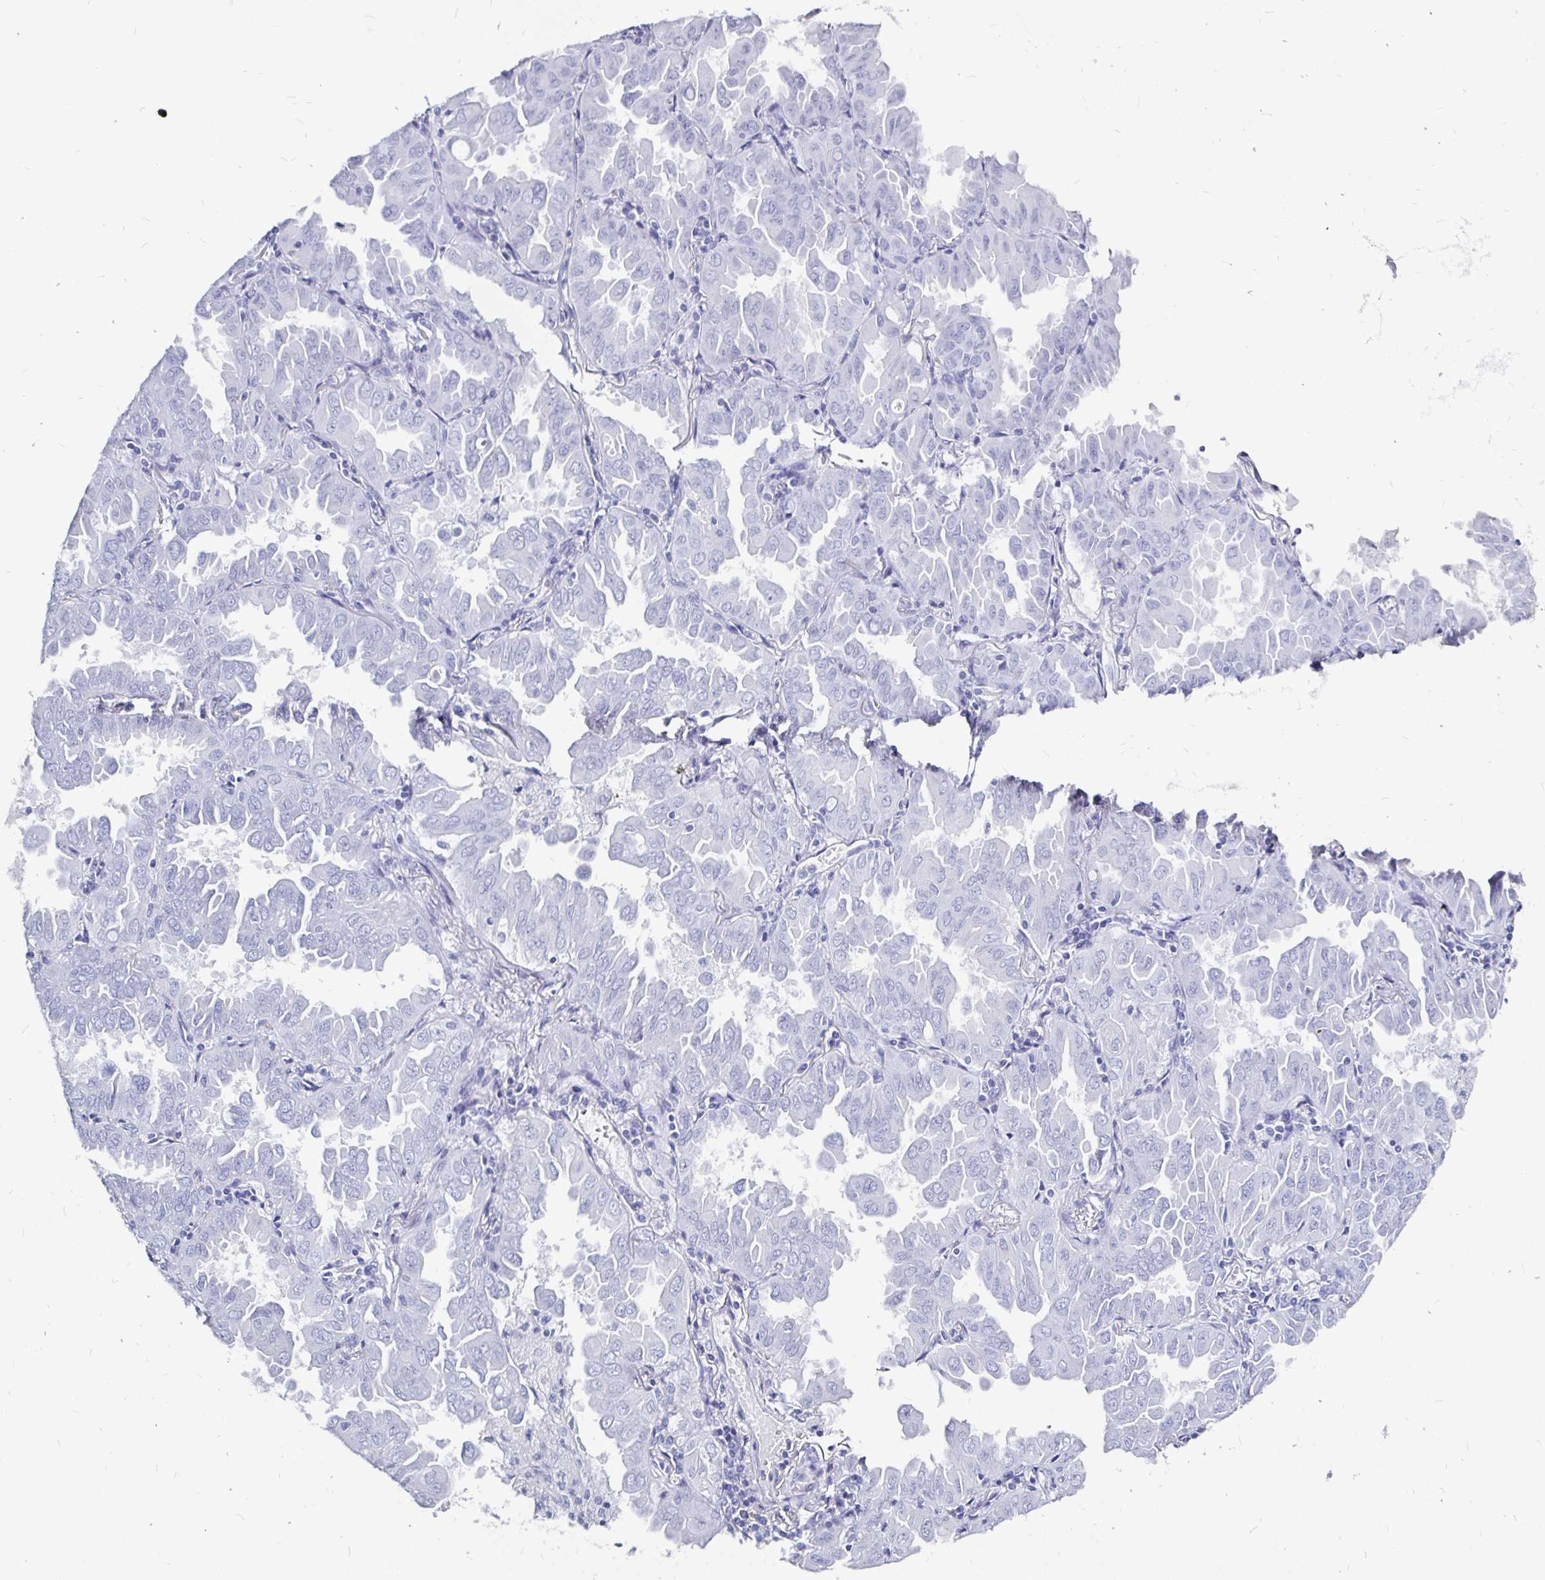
{"staining": {"intensity": "negative", "quantity": "none", "location": "none"}, "tissue": "lung cancer", "cell_type": "Tumor cells", "image_type": "cancer", "snomed": [{"axis": "morphology", "description": "Adenocarcinoma, NOS"}, {"axis": "topography", "description": "Lung"}], "caption": "Protein analysis of lung adenocarcinoma exhibits no significant expression in tumor cells.", "gene": "LUZP4", "patient": {"sex": "male", "age": 64}}